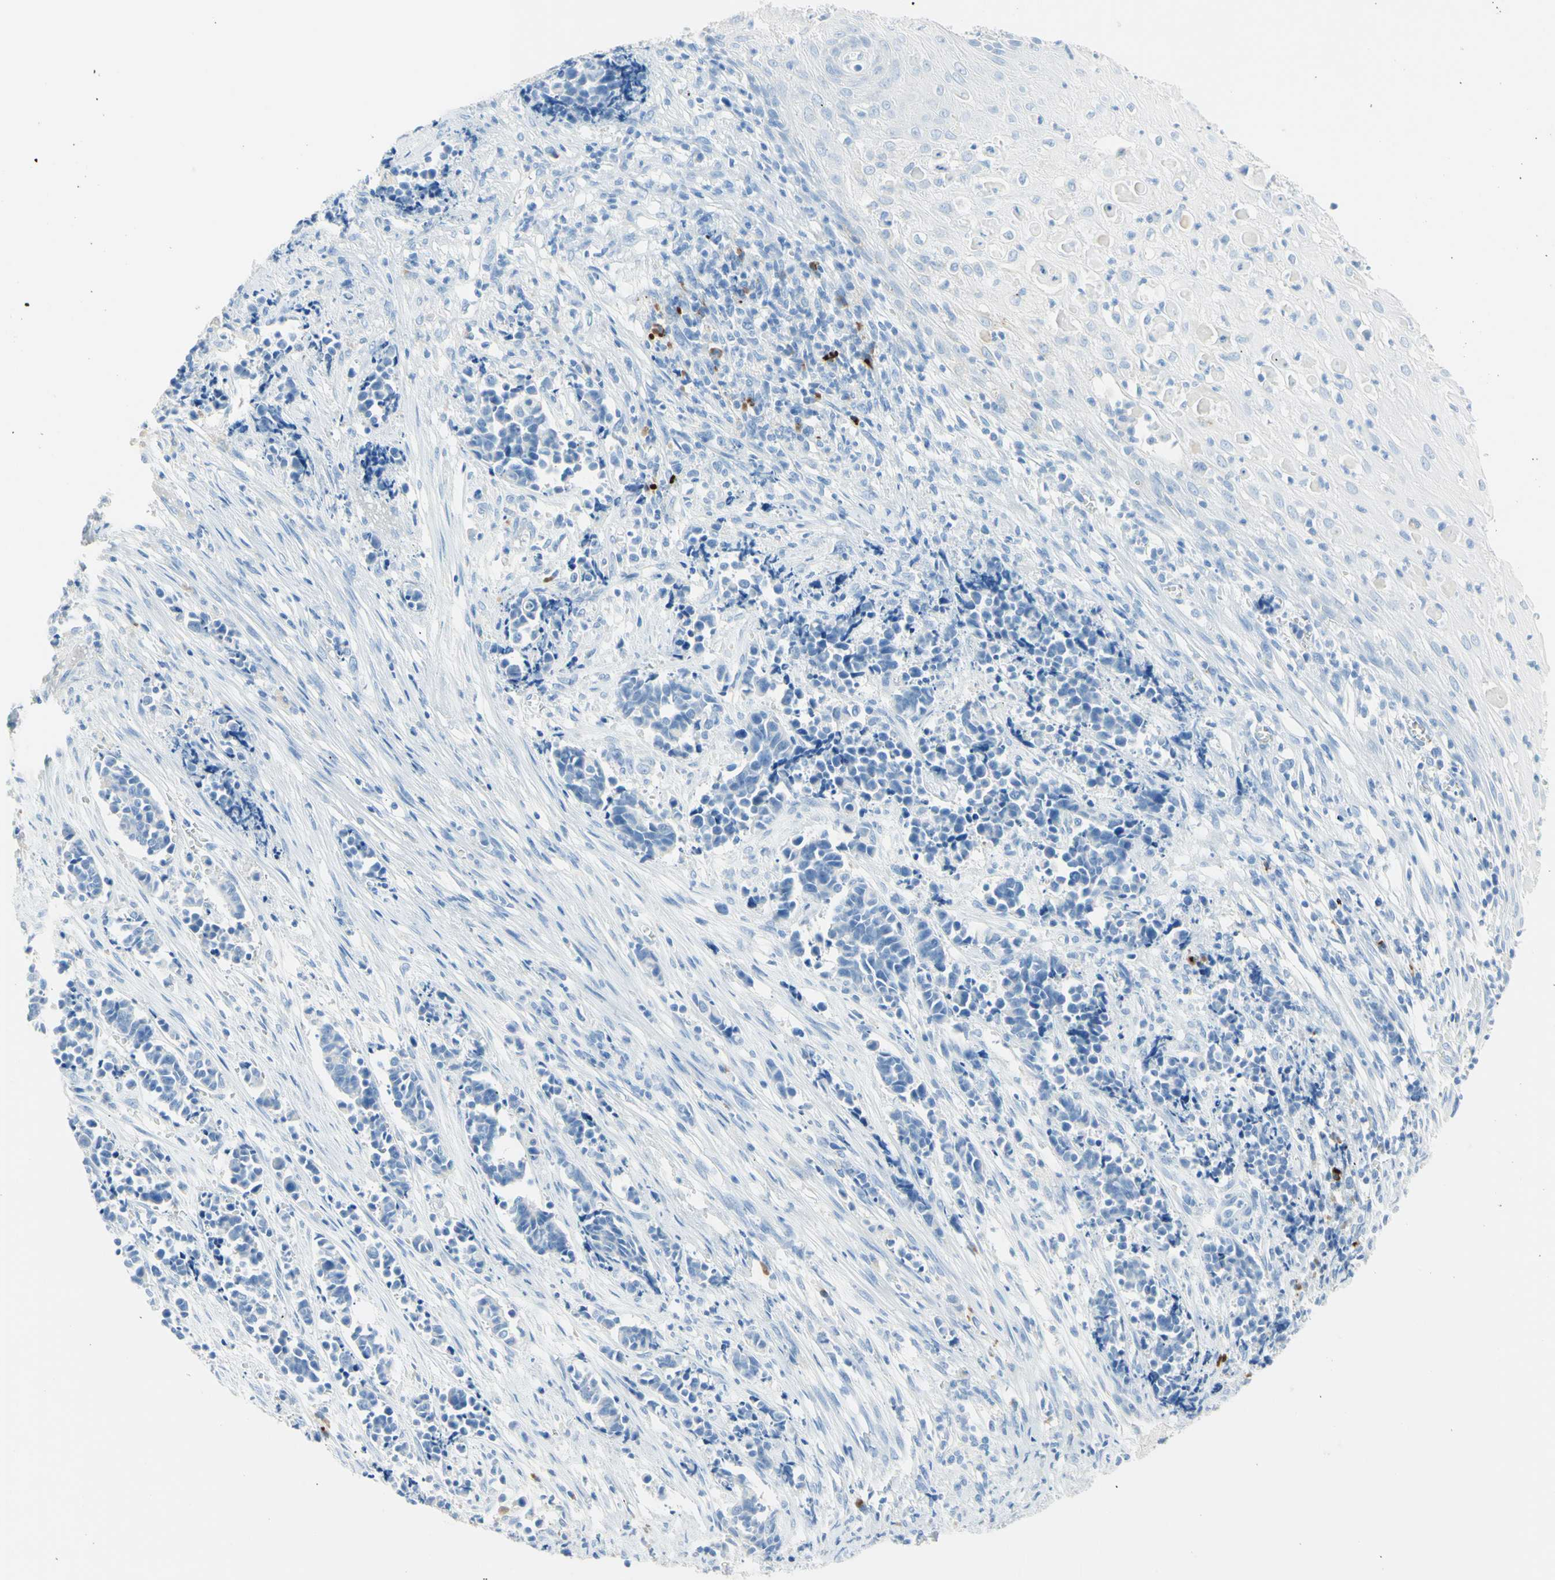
{"staining": {"intensity": "negative", "quantity": "none", "location": "none"}, "tissue": "cervical cancer", "cell_type": "Tumor cells", "image_type": "cancer", "snomed": [{"axis": "morphology", "description": "Normal tissue, NOS"}, {"axis": "morphology", "description": "Squamous cell carcinoma, NOS"}, {"axis": "topography", "description": "Cervix"}], "caption": "Cervical squamous cell carcinoma was stained to show a protein in brown. There is no significant staining in tumor cells.", "gene": "IL6ST", "patient": {"sex": "female", "age": 35}}